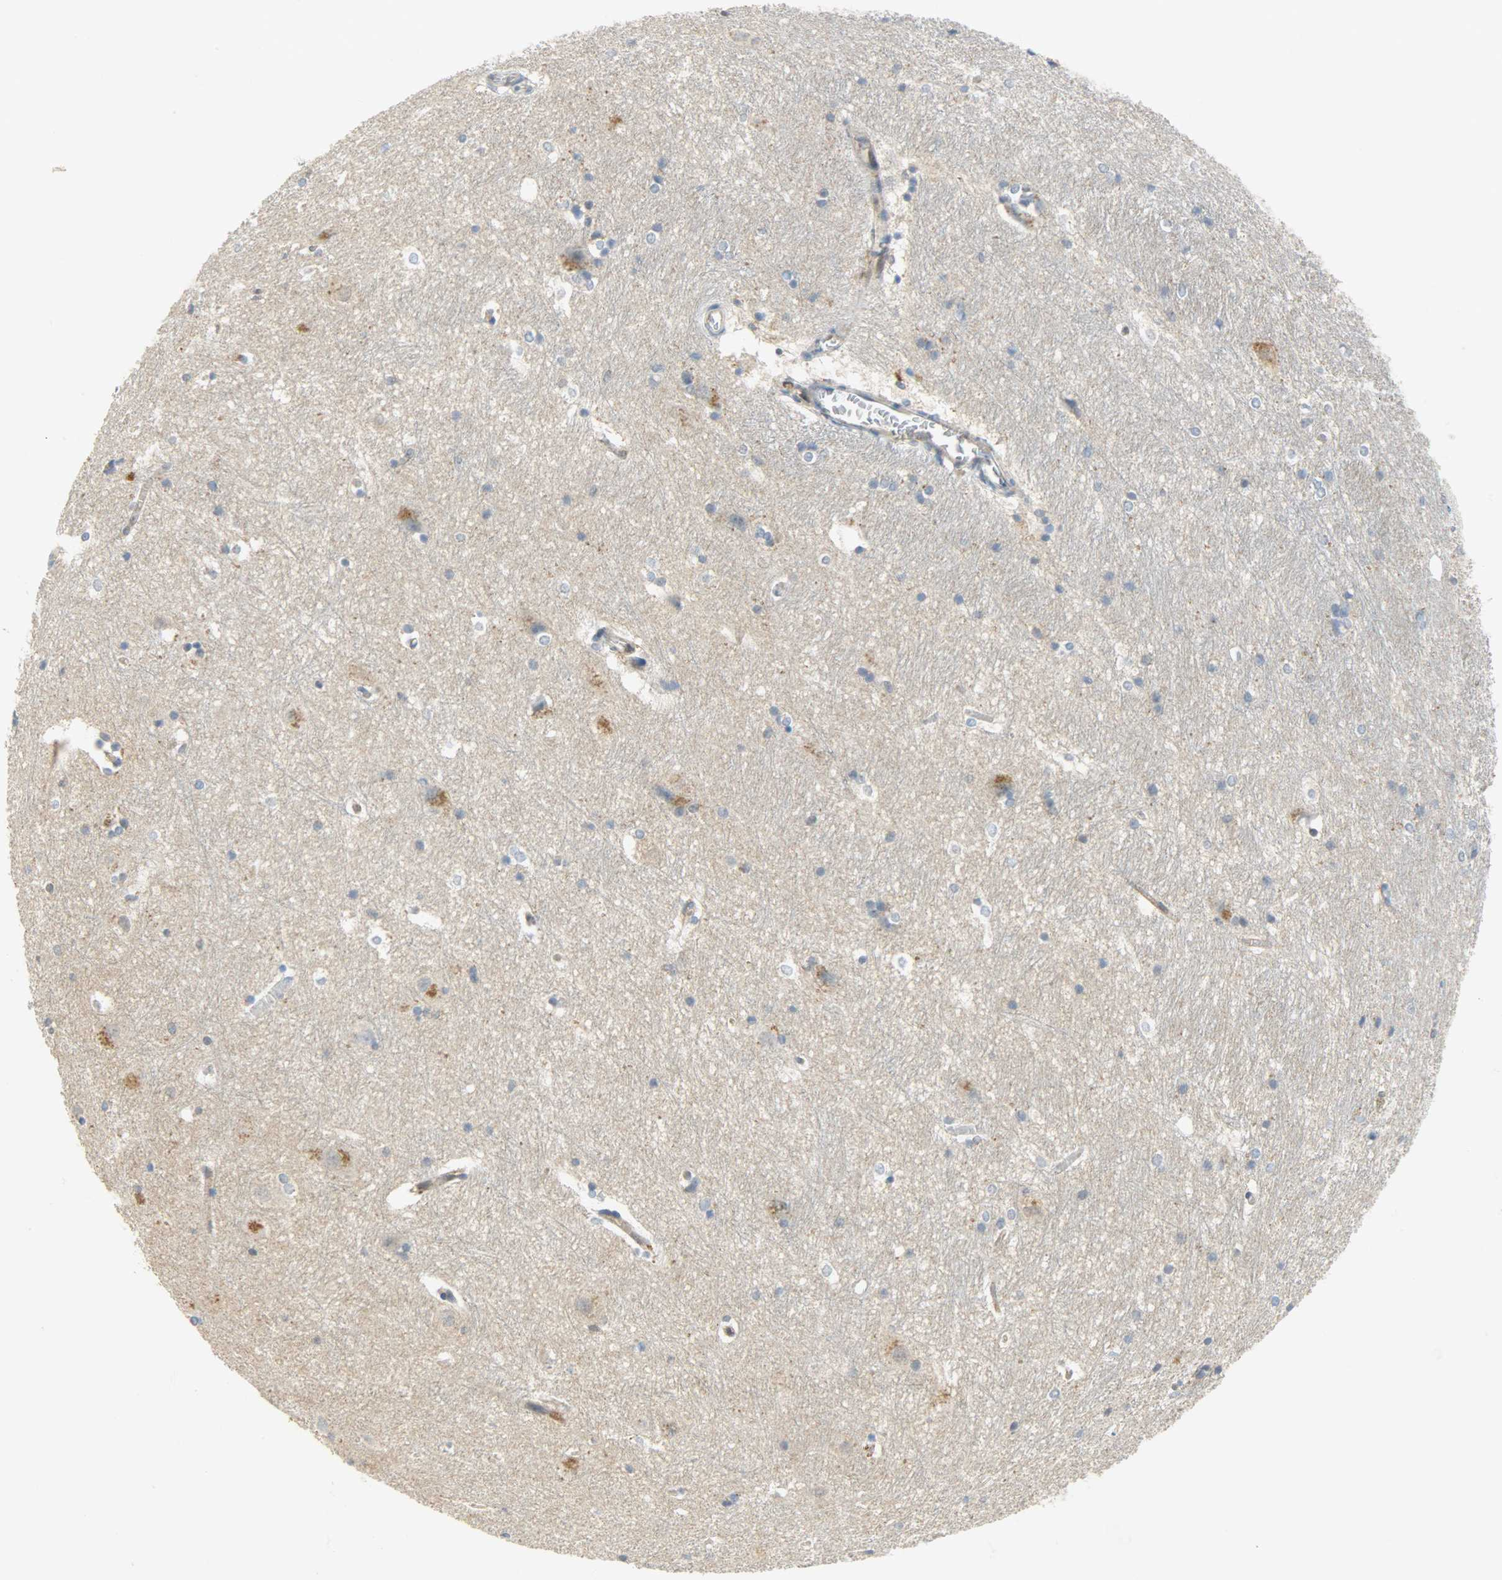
{"staining": {"intensity": "moderate", "quantity": "<25%", "location": "cytoplasmic/membranous"}, "tissue": "hippocampus", "cell_type": "Glial cells", "image_type": "normal", "snomed": [{"axis": "morphology", "description": "Normal tissue, NOS"}, {"axis": "topography", "description": "Hippocampus"}], "caption": "A high-resolution photomicrograph shows immunohistochemistry (IHC) staining of benign hippocampus, which demonstrates moderate cytoplasmic/membranous positivity in about <25% of glial cells. Using DAB (3,3'-diaminobenzidine) (brown) and hematoxylin (blue) stains, captured at high magnification using brightfield microscopy.", "gene": "FKBP1A", "patient": {"sex": "female", "age": 19}}